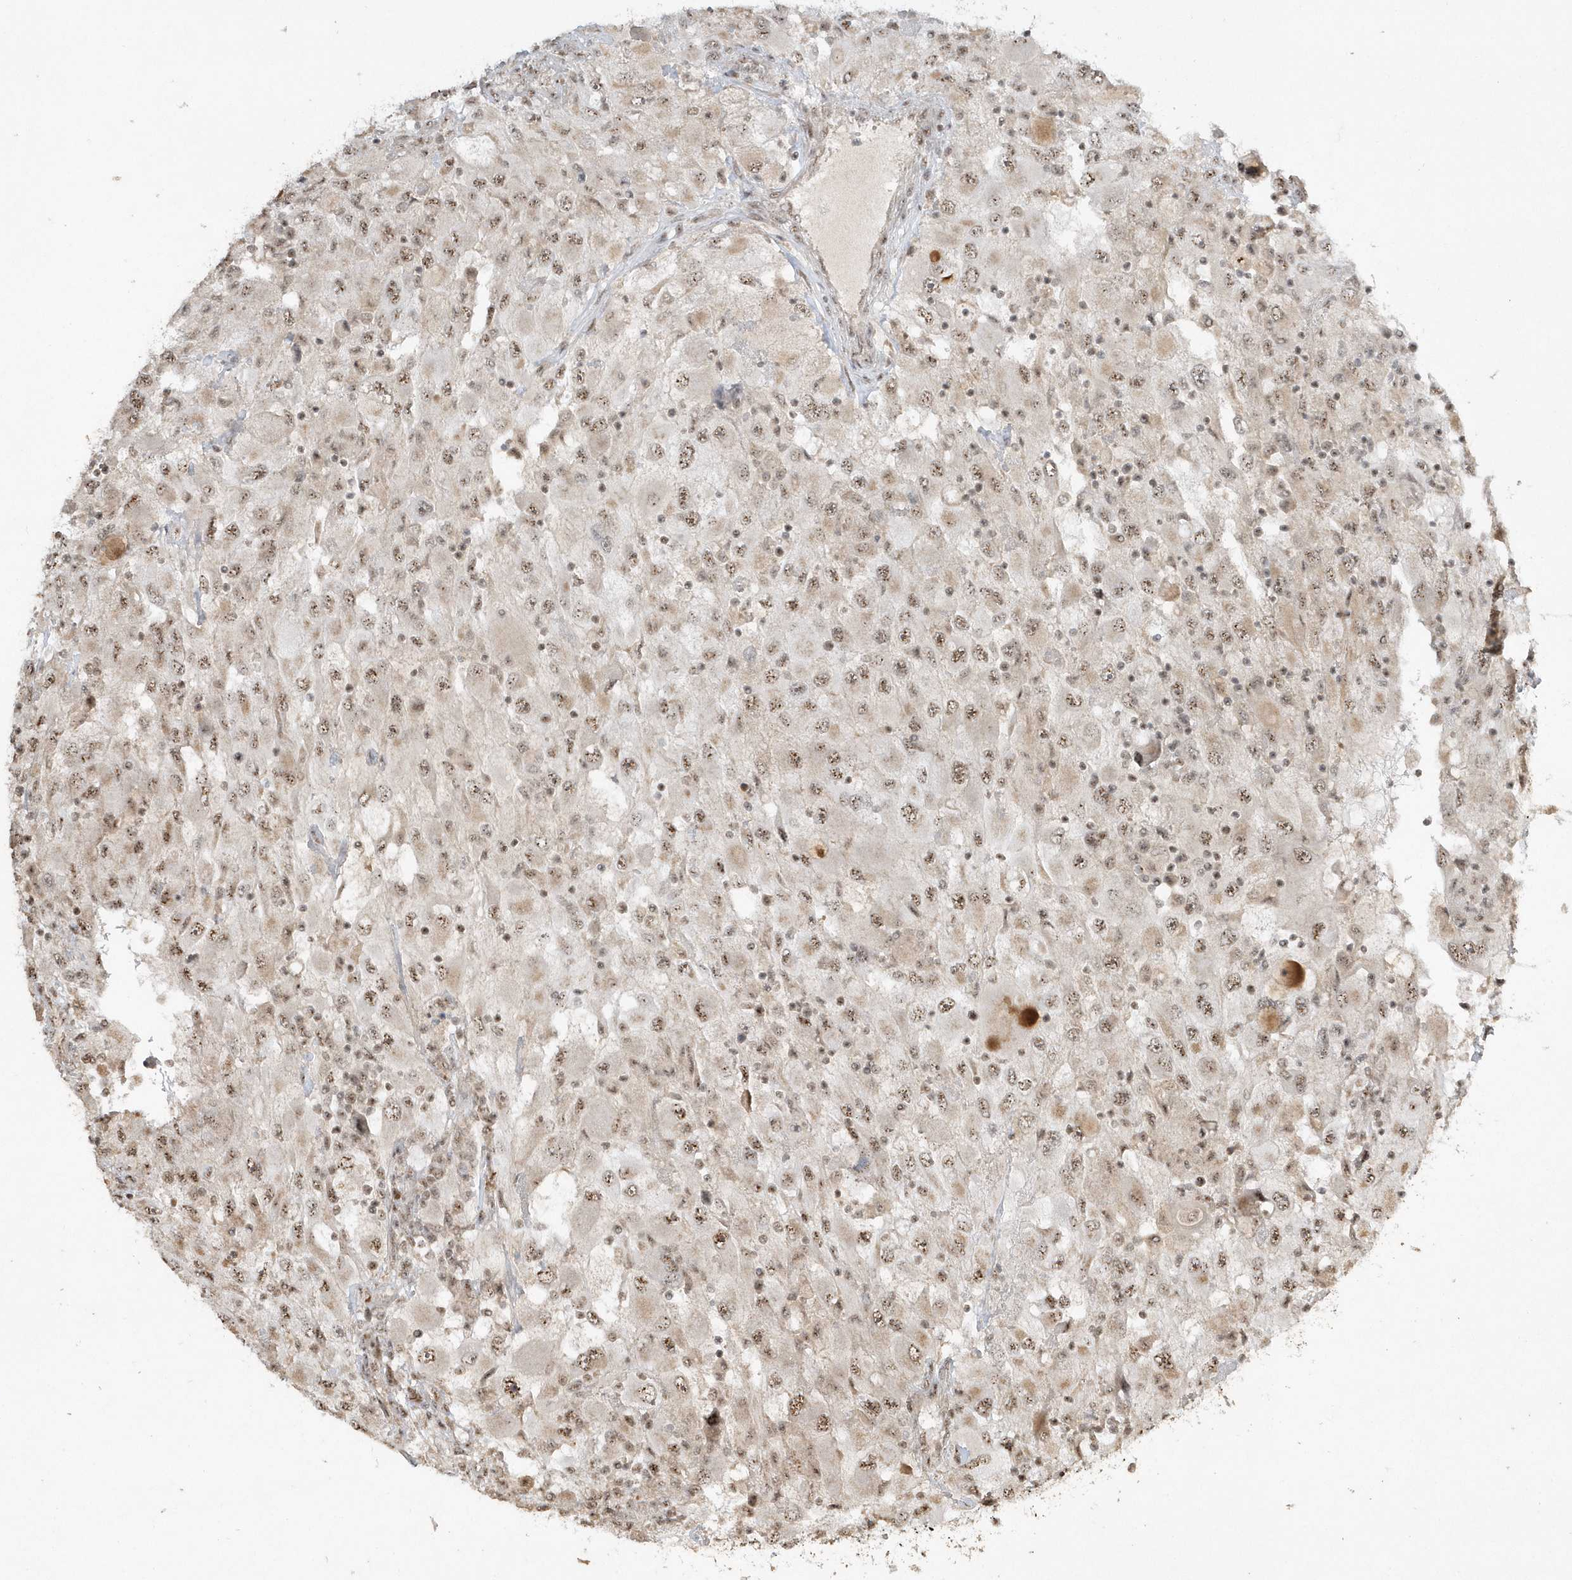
{"staining": {"intensity": "moderate", "quantity": ">75%", "location": "nuclear"}, "tissue": "renal cancer", "cell_type": "Tumor cells", "image_type": "cancer", "snomed": [{"axis": "morphology", "description": "Adenocarcinoma, NOS"}, {"axis": "topography", "description": "Kidney"}], "caption": "IHC (DAB (3,3'-diaminobenzidine)) staining of adenocarcinoma (renal) shows moderate nuclear protein staining in about >75% of tumor cells.", "gene": "POLR3B", "patient": {"sex": "female", "age": 52}}